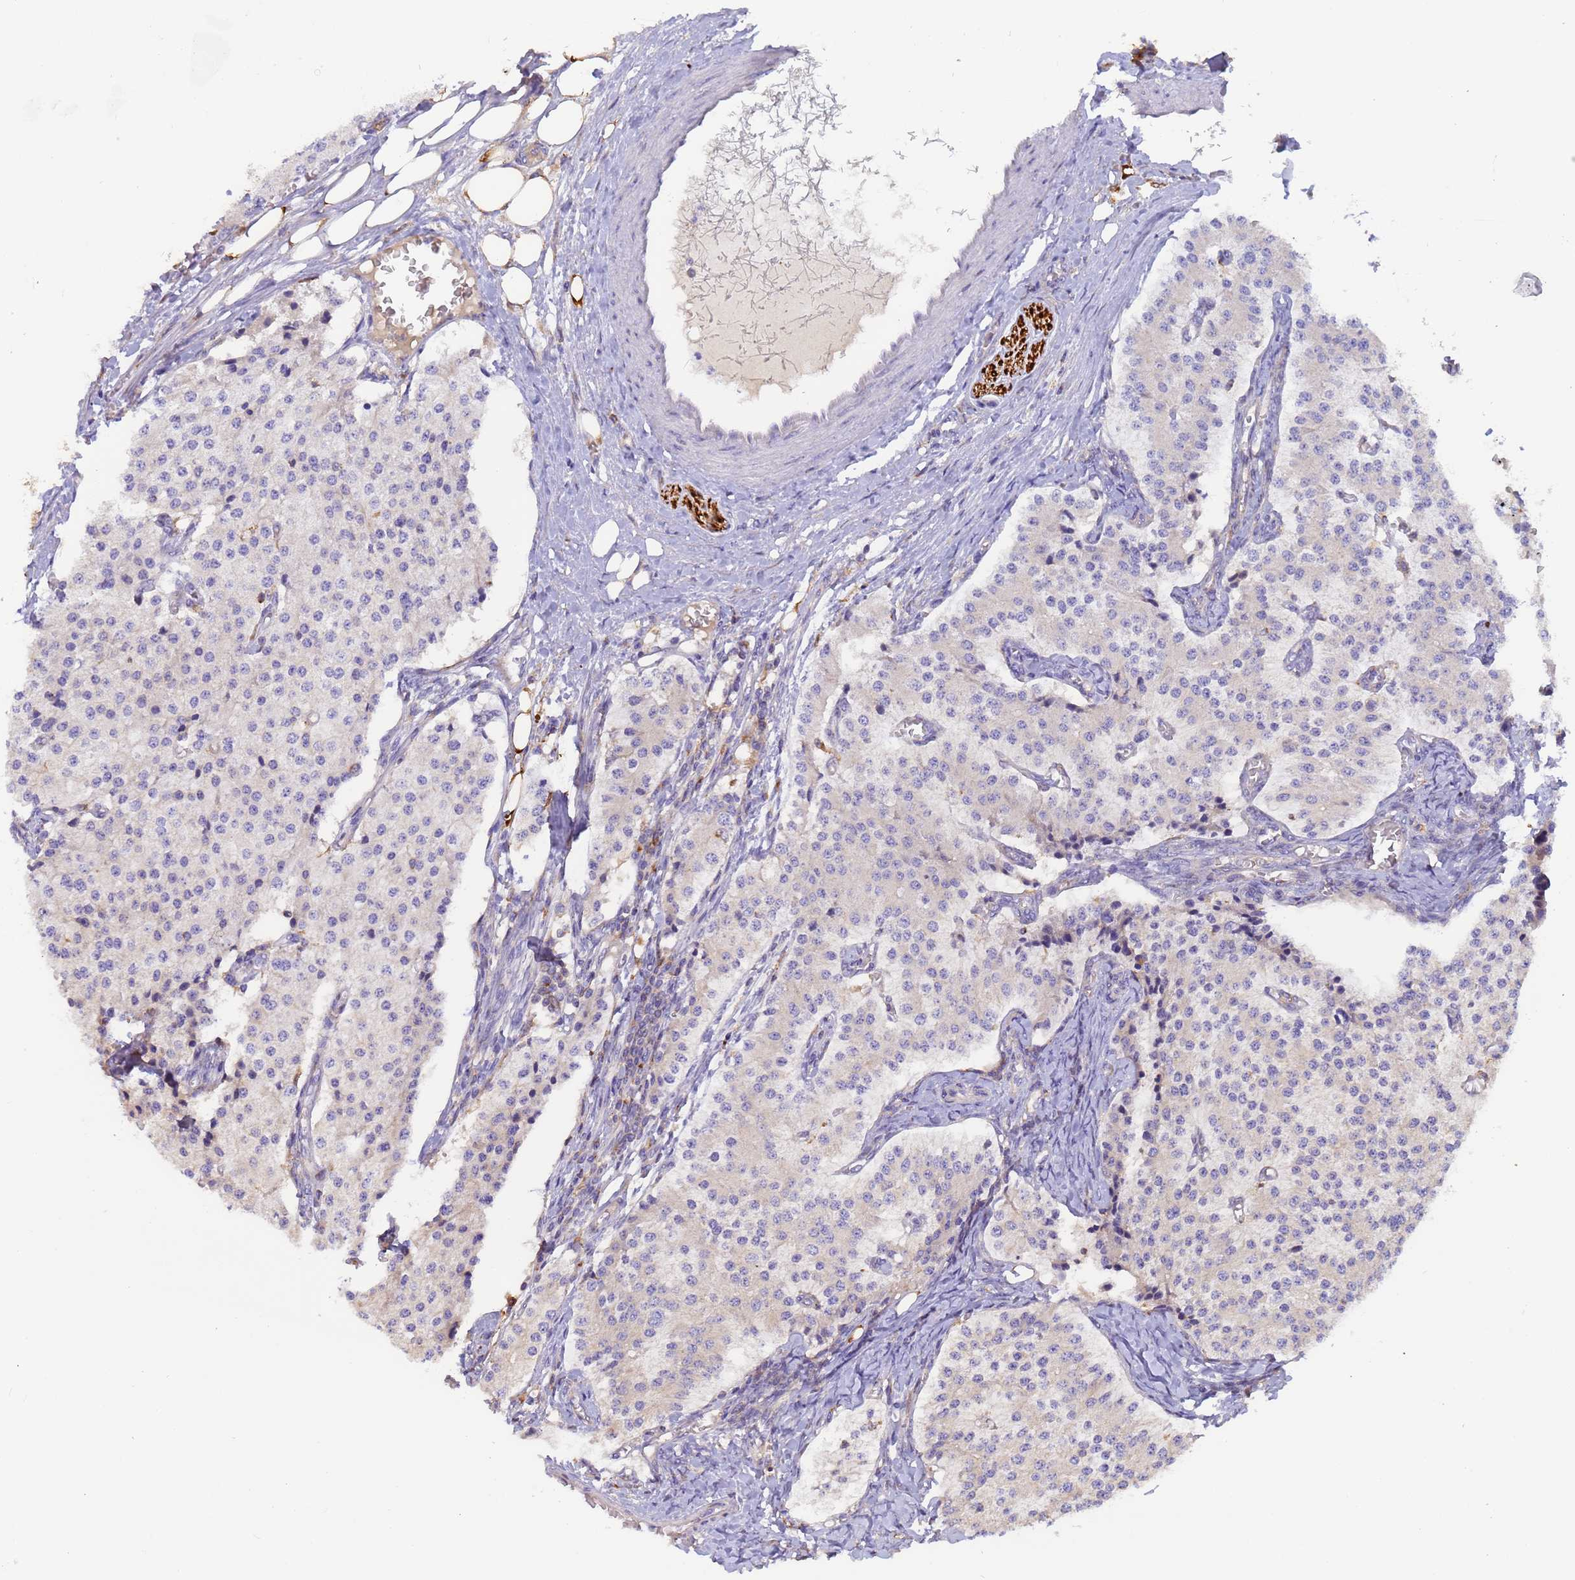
{"staining": {"intensity": "negative", "quantity": "none", "location": "none"}, "tissue": "carcinoid", "cell_type": "Tumor cells", "image_type": "cancer", "snomed": [{"axis": "morphology", "description": "Carcinoid, malignant, NOS"}, {"axis": "topography", "description": "Colon"}], "caption": "Immunohistochemistry photomicrograph of neoplastic tissue: human carcinoid stained with DAB (3,3'-diaminobenzidine) demonstrates no significant protein expression in tumor cells.", "gene": "M6PR", "patient": {"sex": "female", "age": 52}}